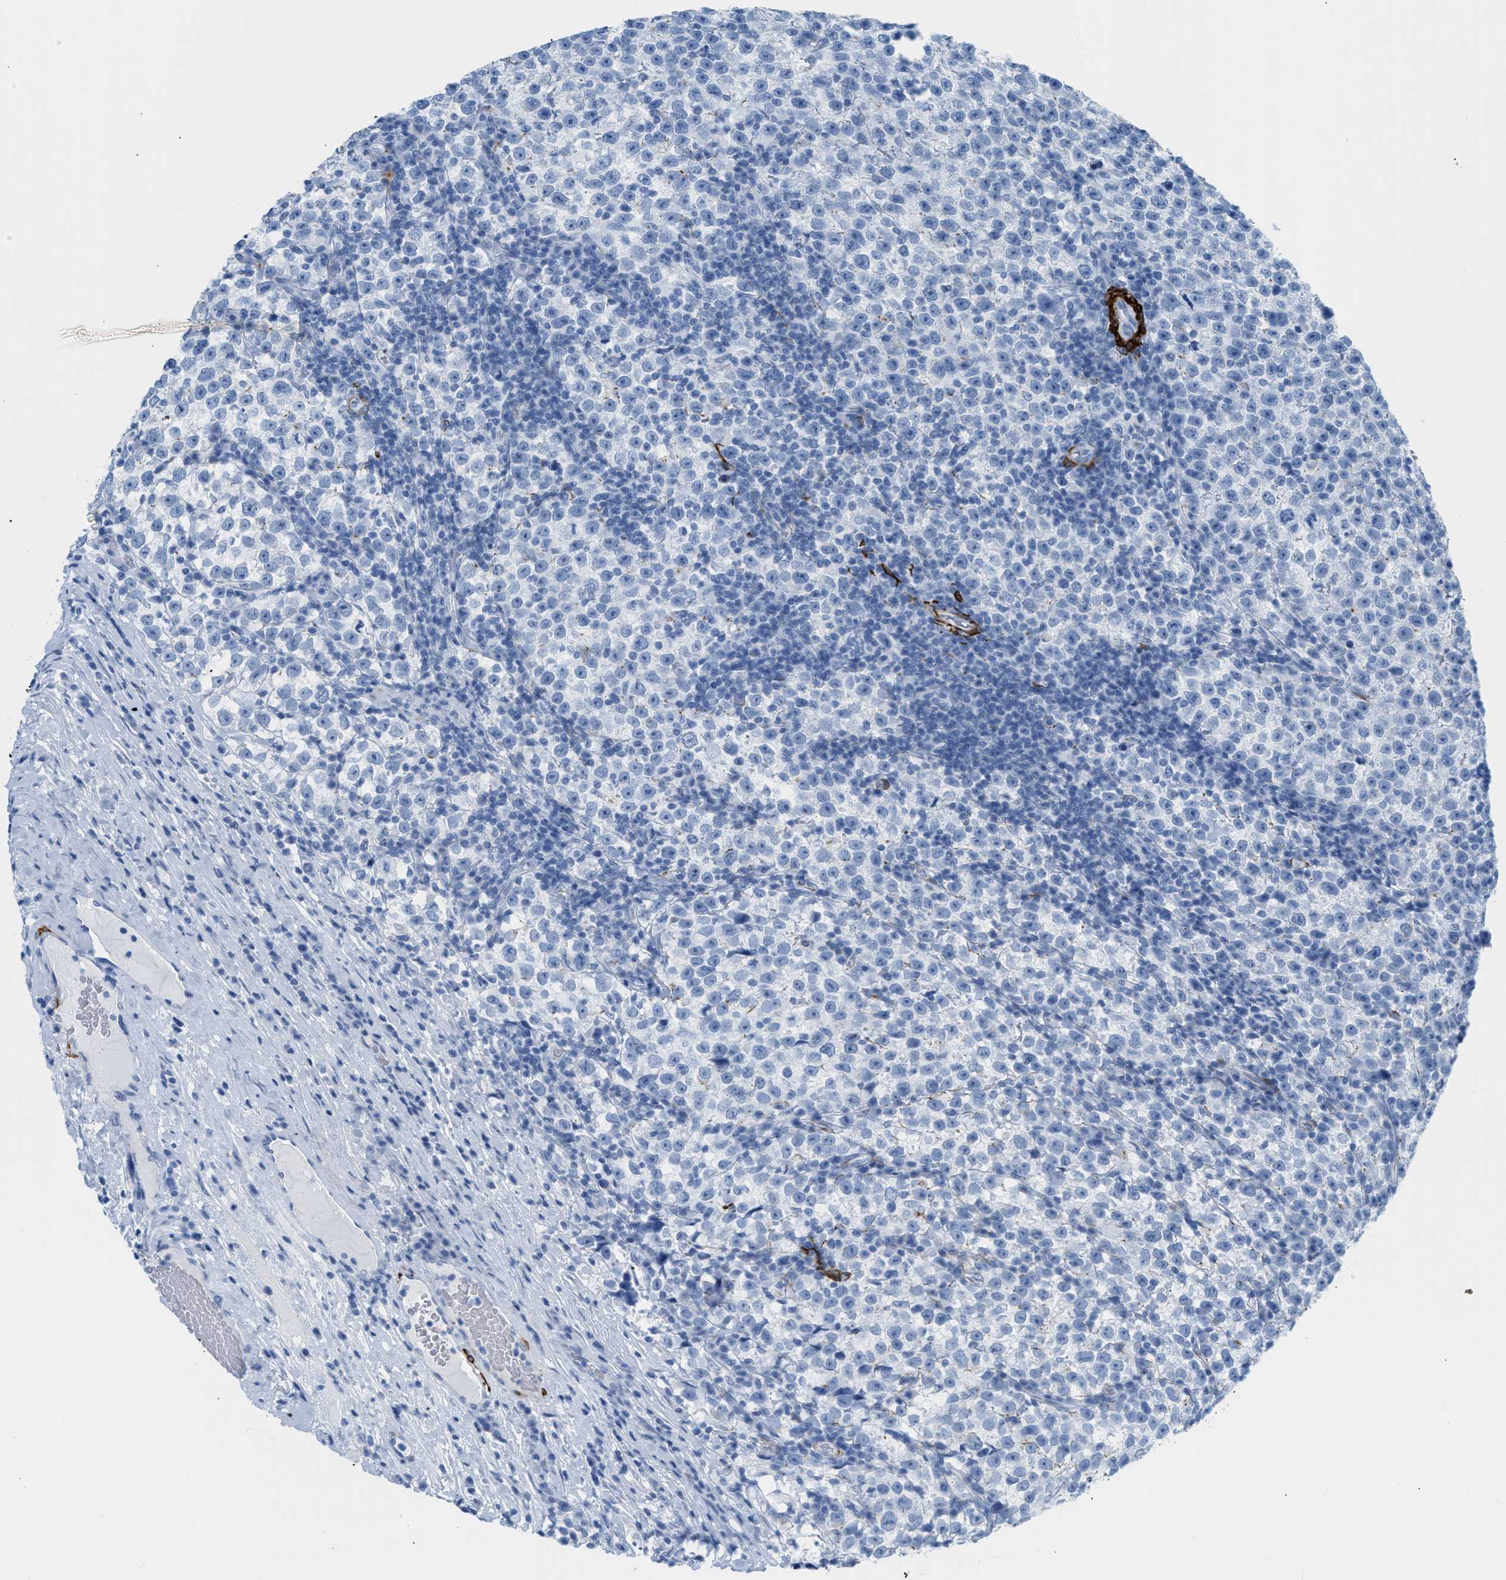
{"staining": {"intensity": "negative", "quantity": "none", "location": "none"}, "tissue": "testis cancer", "cell_type": "Tumor cells", "image_type": "cancer", "snomed": [{"axis": "morphology", "description": "Normal tissue, NOS"}, {"axis": "morphology", "description": "Seminoma, NOS"}, {"axis": "topography", "description": "Testis"}], "caption": "A micrograph of human testis seminoma is negative for staining in tumor cells.", "gene": "DES", "patient": {"sex": "male", "age": 43}}